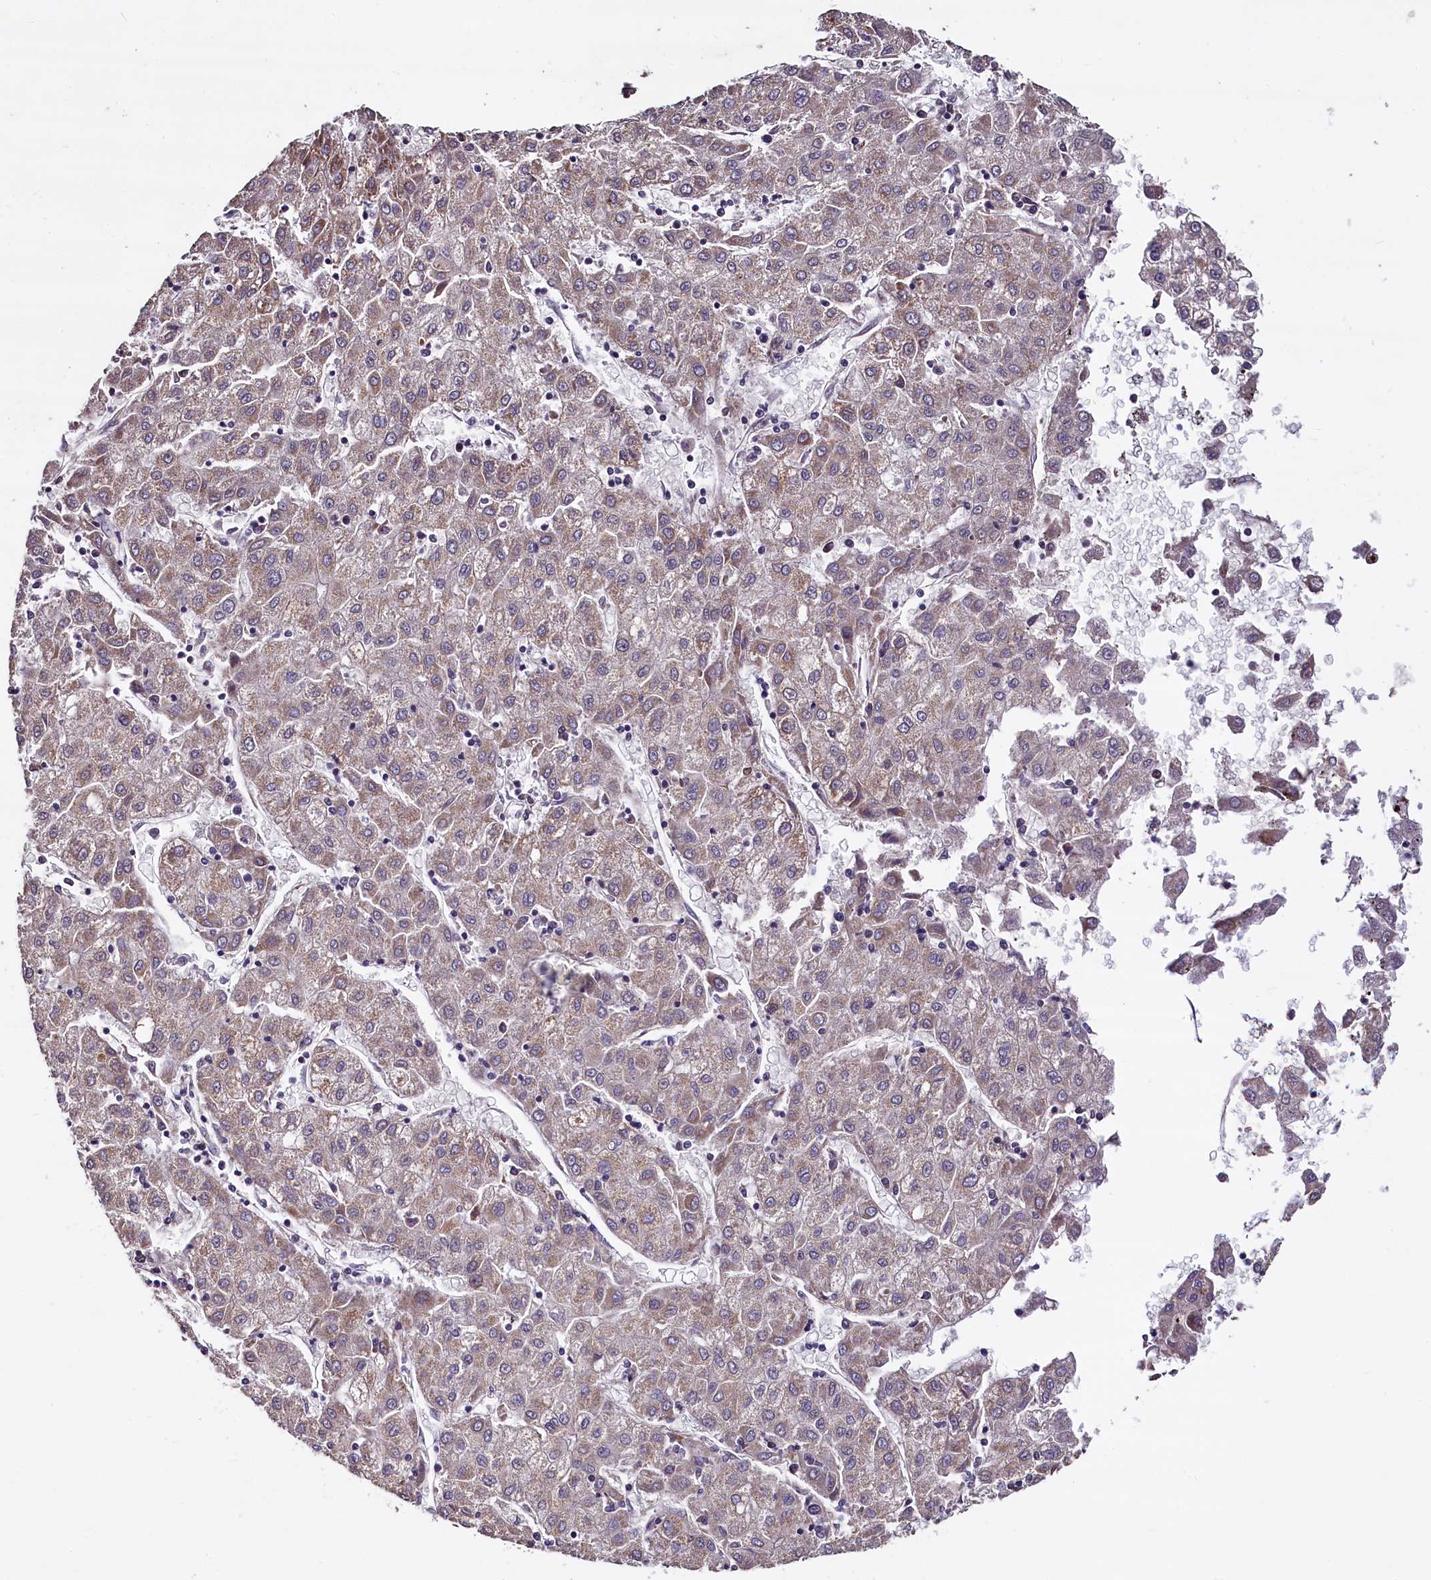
{"staining": {"intensity": "weak", "quantity": "<25%", "location": "cytoplasmic/membranous"}, "tissue": "liver cancer", "cell_type": "Tumor cells", "image_type": "cancer", "snomed": [{"axis": "morphology", "description": "Carcinoma, Hepatocellular, NOS"}, {"axis": "topography", "description": "Liver"}], "caption": "This is a image of immunohistochemistry staining of liver cancer (hepatocellular carcinoma), which shows no expression in tumor cells.", "gene": "COQ9", "patient": {"sex": "male", "age": 72}}